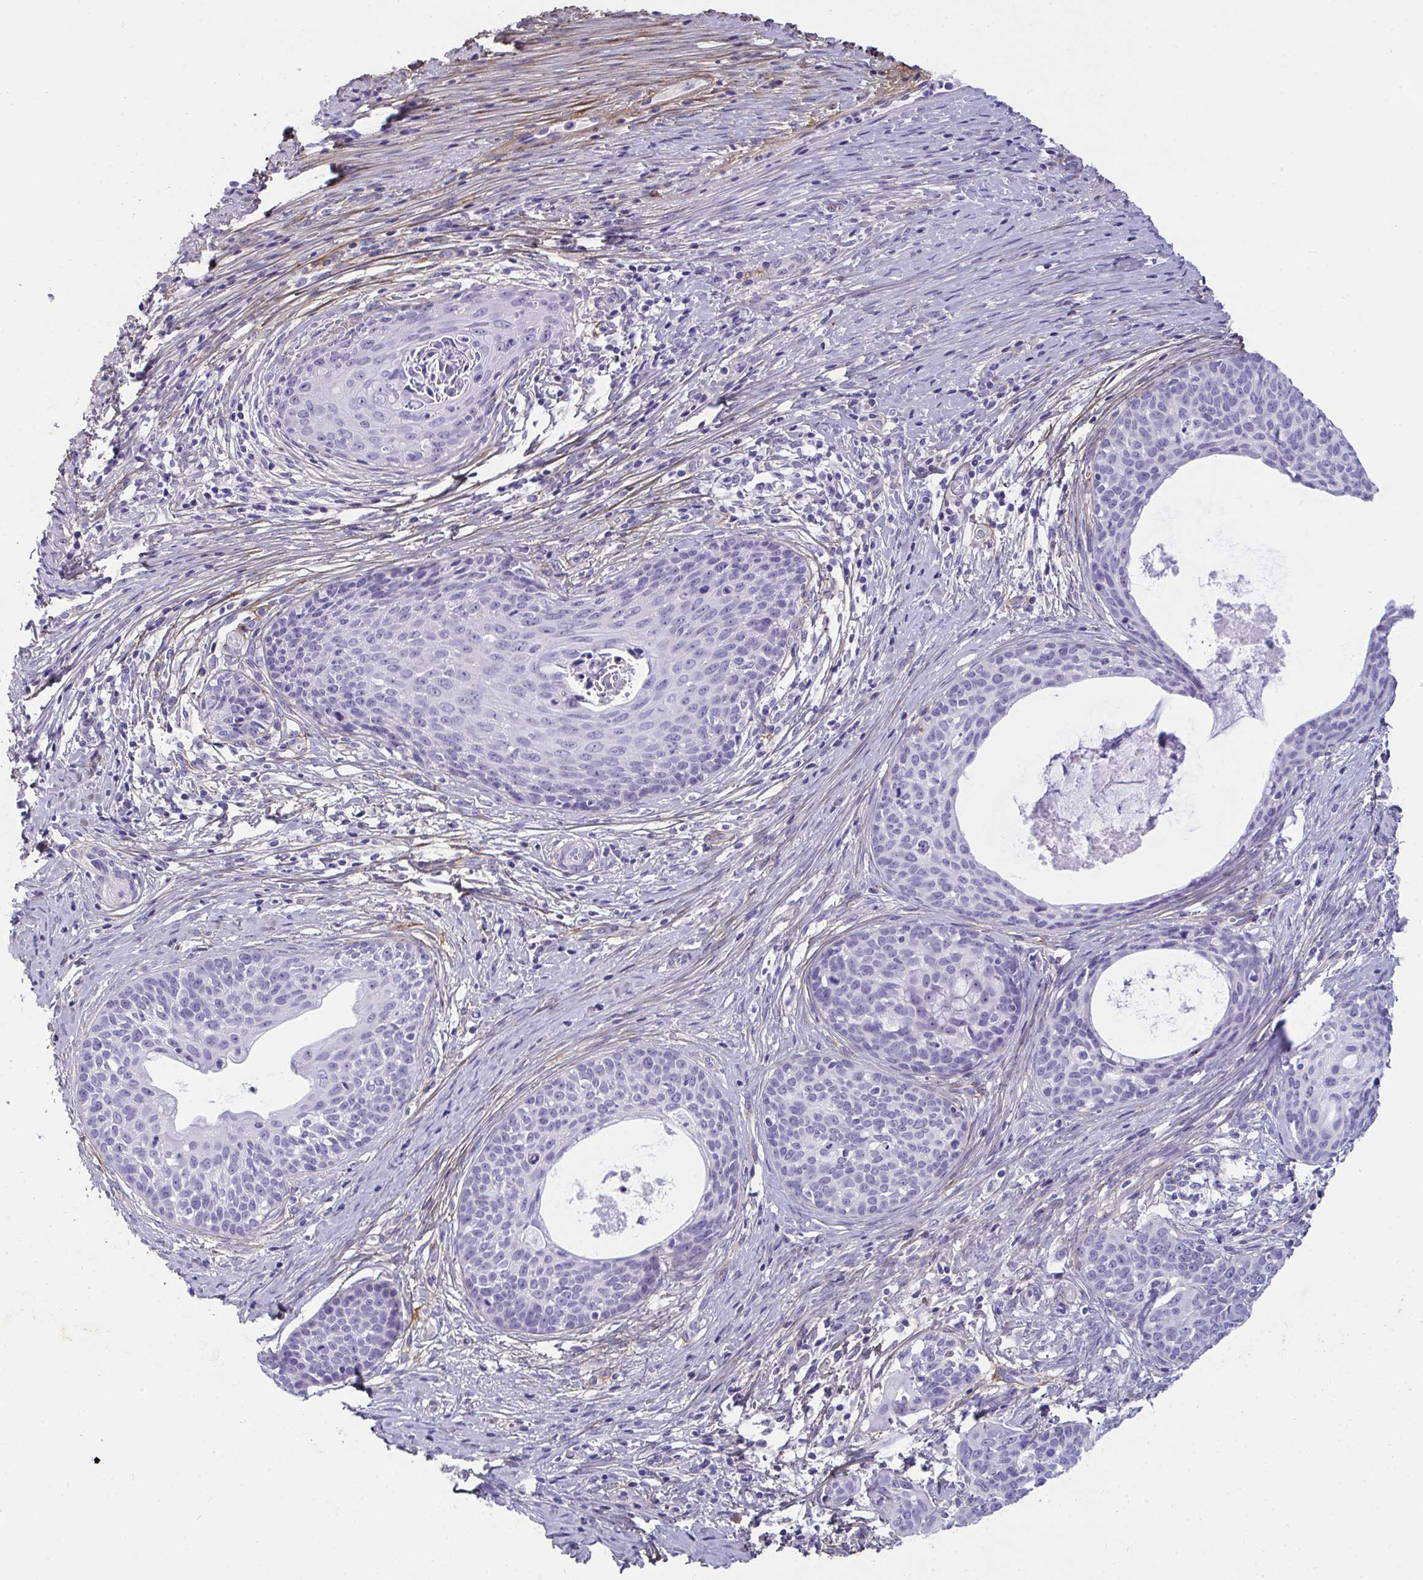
{"staining": {"intensity": "negative", "quantity": "none", "location": "none"}, "tissue": "cervical cancer", "cell_type": "Tumor cells", "image_type": "cancer", "snomed": [{"axis": "morphology", "description": "Squamous cell carcinoma, NOS"}, {"axis": "morphology", "description": "Adenocarcinoma, NOS"}, {"axis": "topography", "description": "Cervix"}], "caption": "DAB immunohistochemical staining of cervical cancer (adenocarcinoma) demonstrates no significant staining in tumor cells.", "gene": "LHFPL6", "patient": {"sex": "female", "age": 52}}